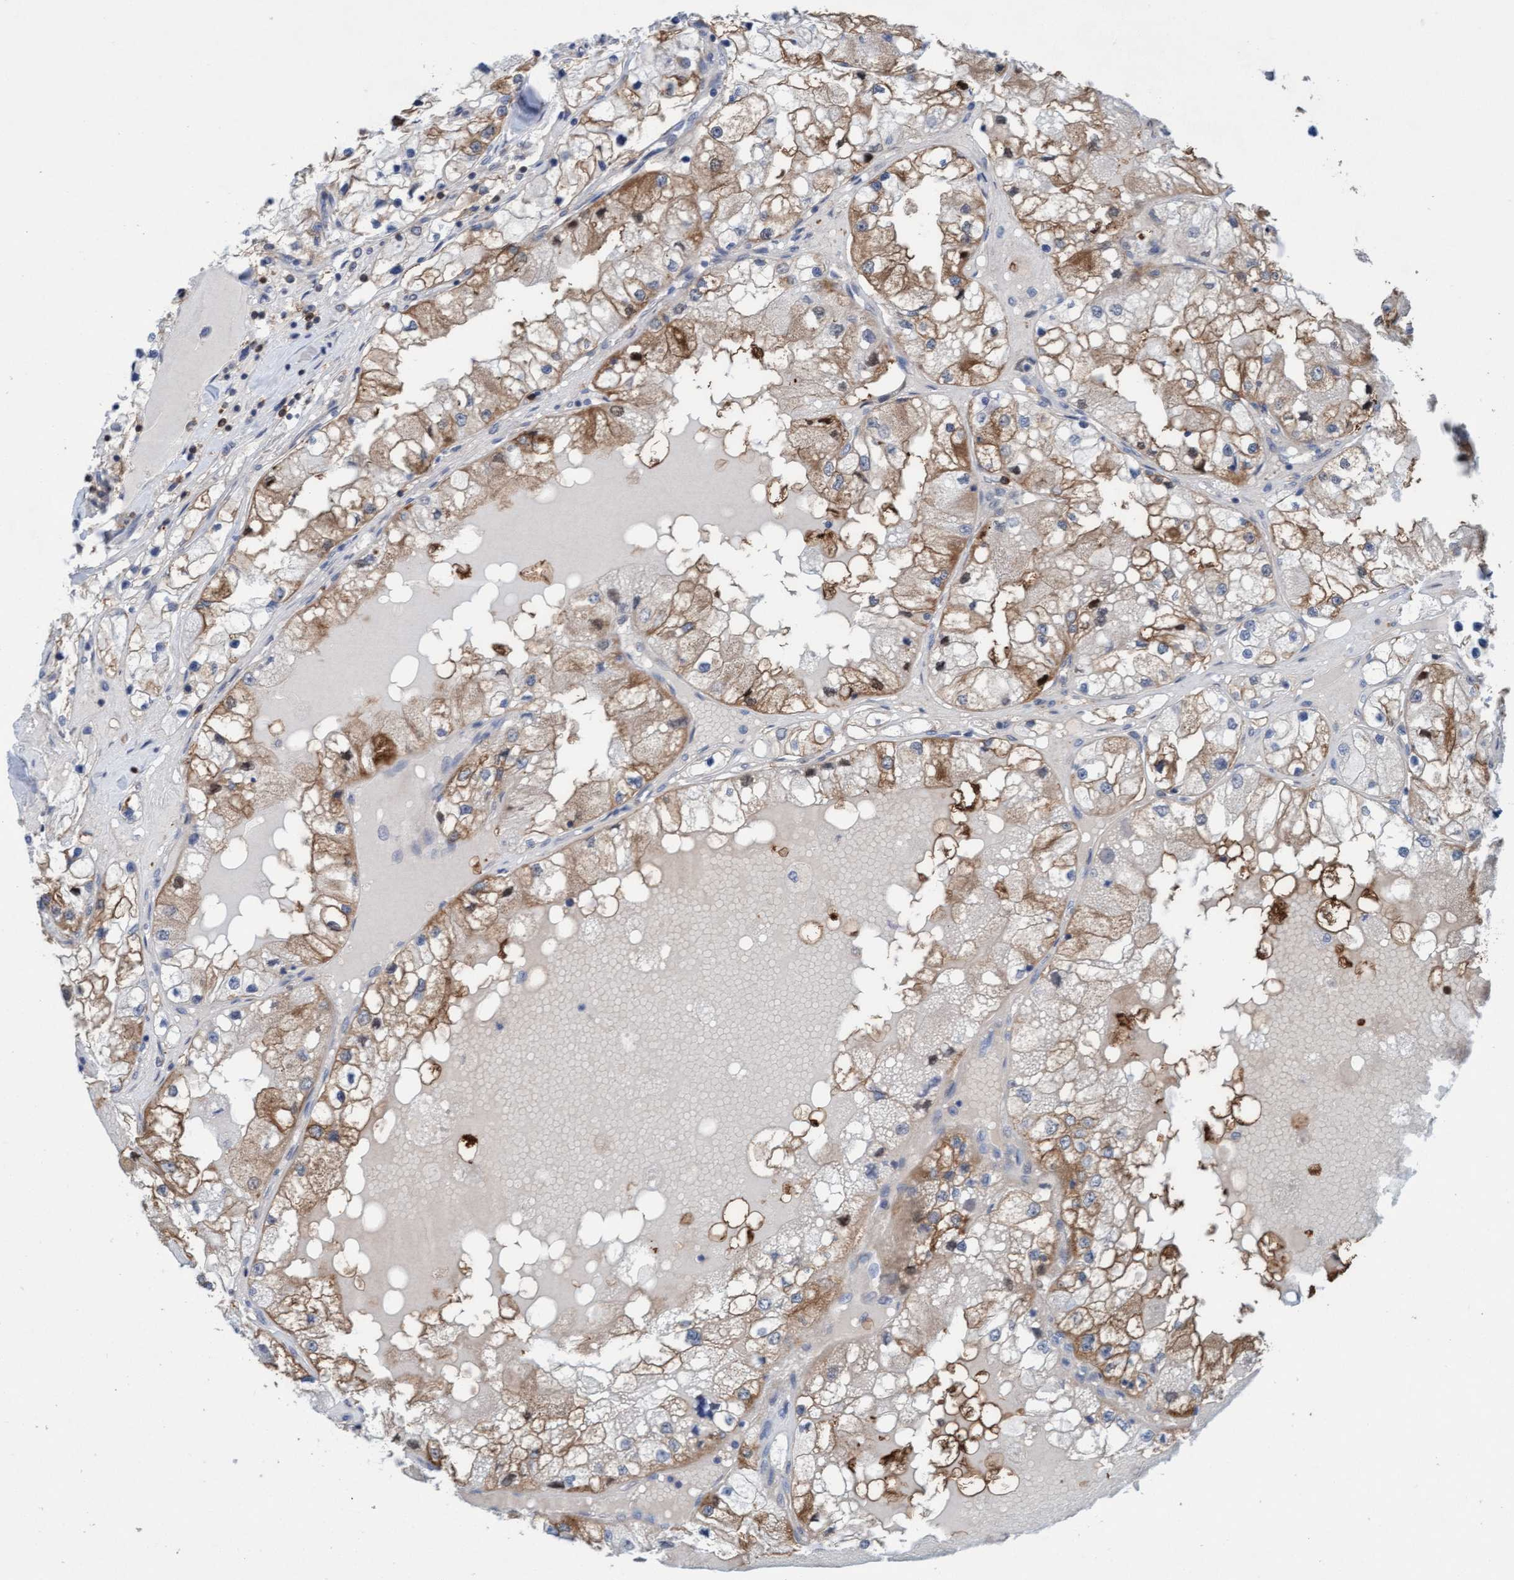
{"staining": {"intensity": "moderate", "quantity": ">75%", "location": "cytoplasmic/membranous"}, "tissue": "renal cancer", "cell_type": "Tumor cells", "image_type": "cancer", "snomed": [{"axis": "morphology", "description": "Adenocarcinoma, NOS"}, {"axis": "topography", "description": "Kidney"}], "caption": "Immunohistochemical staining of human renal adenocarcinoma displays medium levels of moderate cytoplasmic/membranous staining in about >75% of tumor cells.", "gene": "KLHL25", "patient": {"sex": "male", "age": 68}}